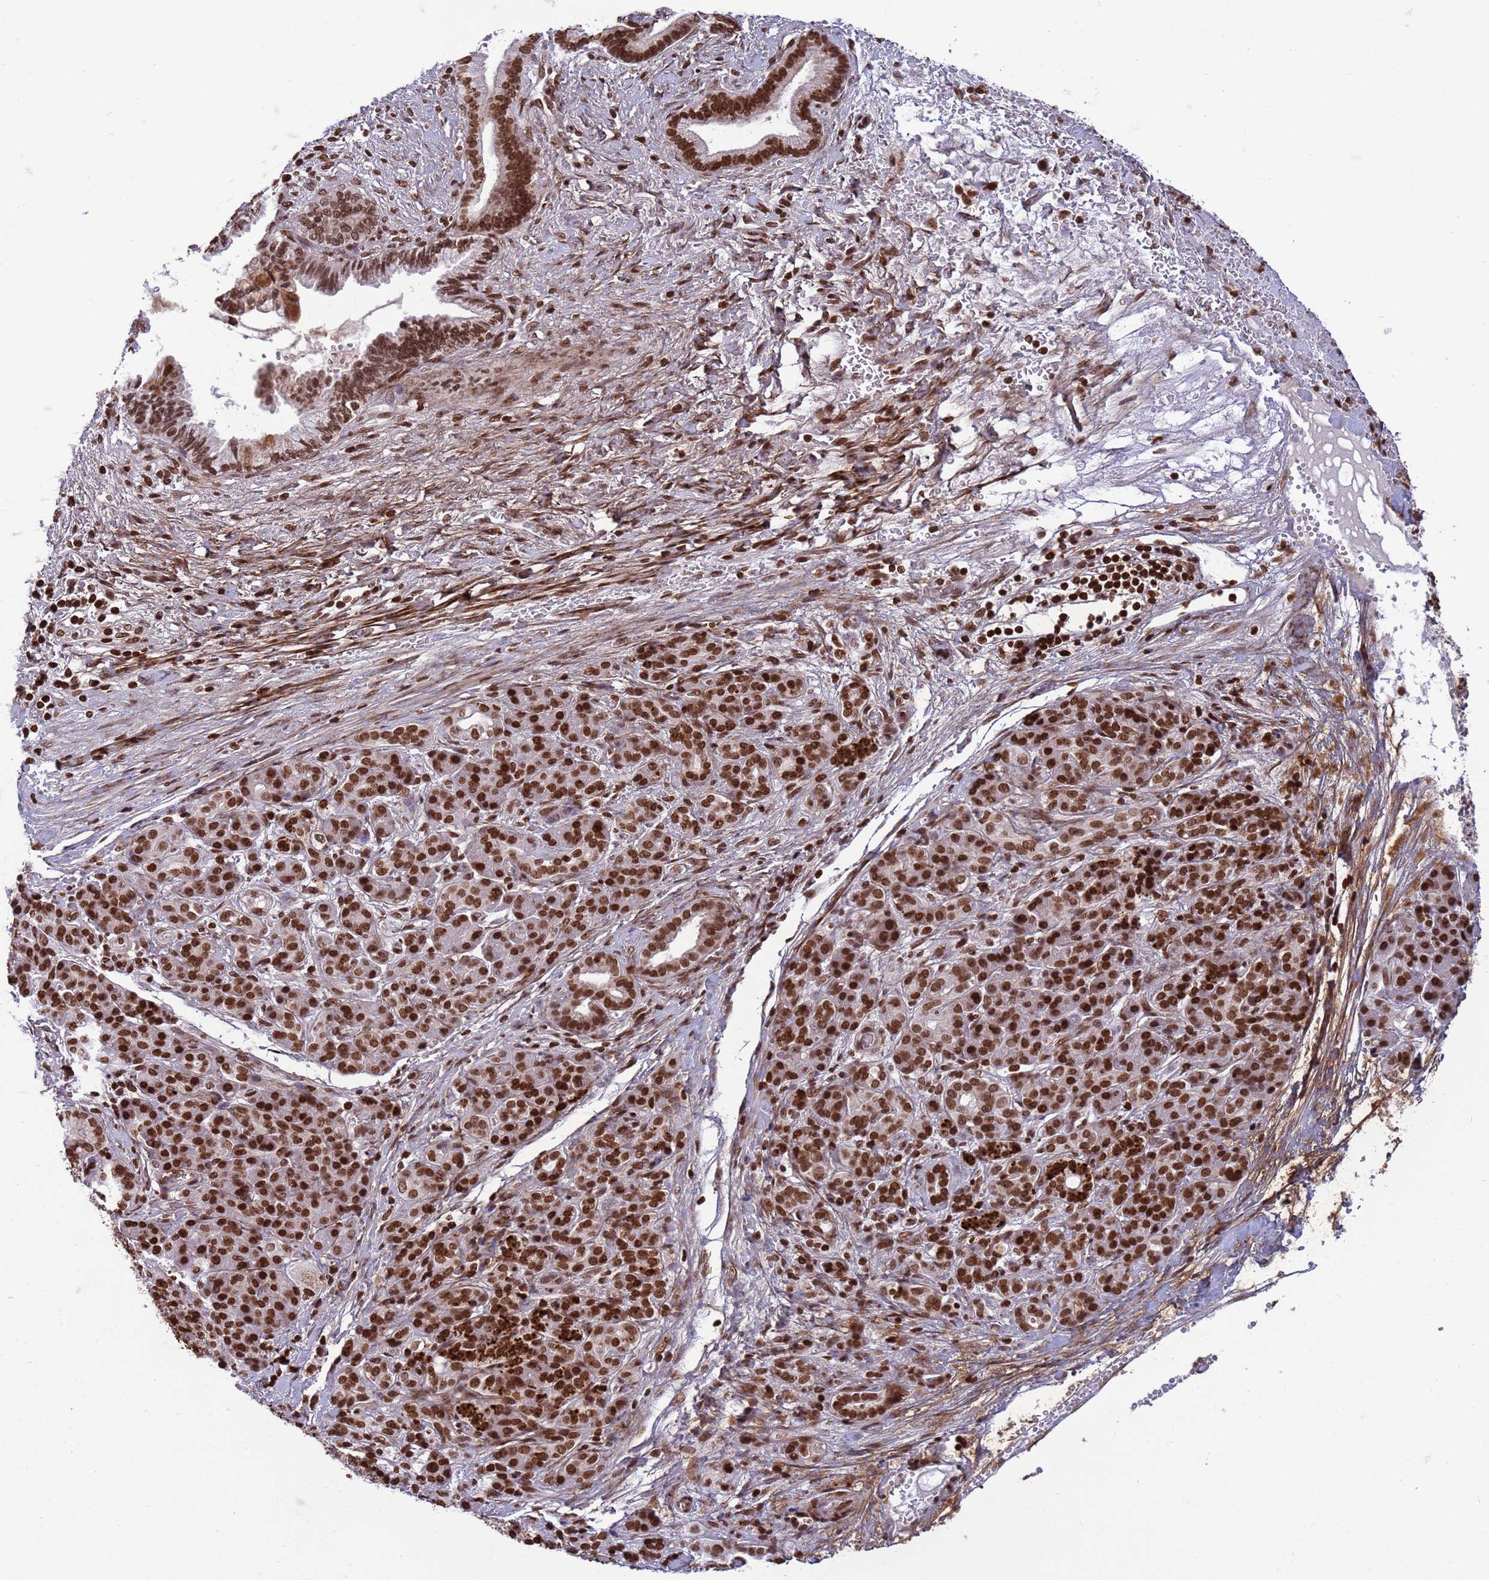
{"staining": {"intensity": "strong", "quantity": ">75%", "location": "nuclear"}, "tissue": "pancreatic cancer", "cell_type": "Tumor cells", "image_type": "cancer", "snomed": [{"axis": "morphology", "description": "Adenocarcinoma, NOS"}, {"axis": "topography", "description": "Pancreas"}], "caption": "Immunohistochemical staining of human pancreatic adenocarcinoma shows strong nuclear protein expression in approximately >75% of tumor cells. (DAB (3,3'-diaminobenzidine) IHC, brown staining for protein, blue staining for nuclei).", "gene": "H3-3B", "patient": {"sex": "male", "age": 59}}